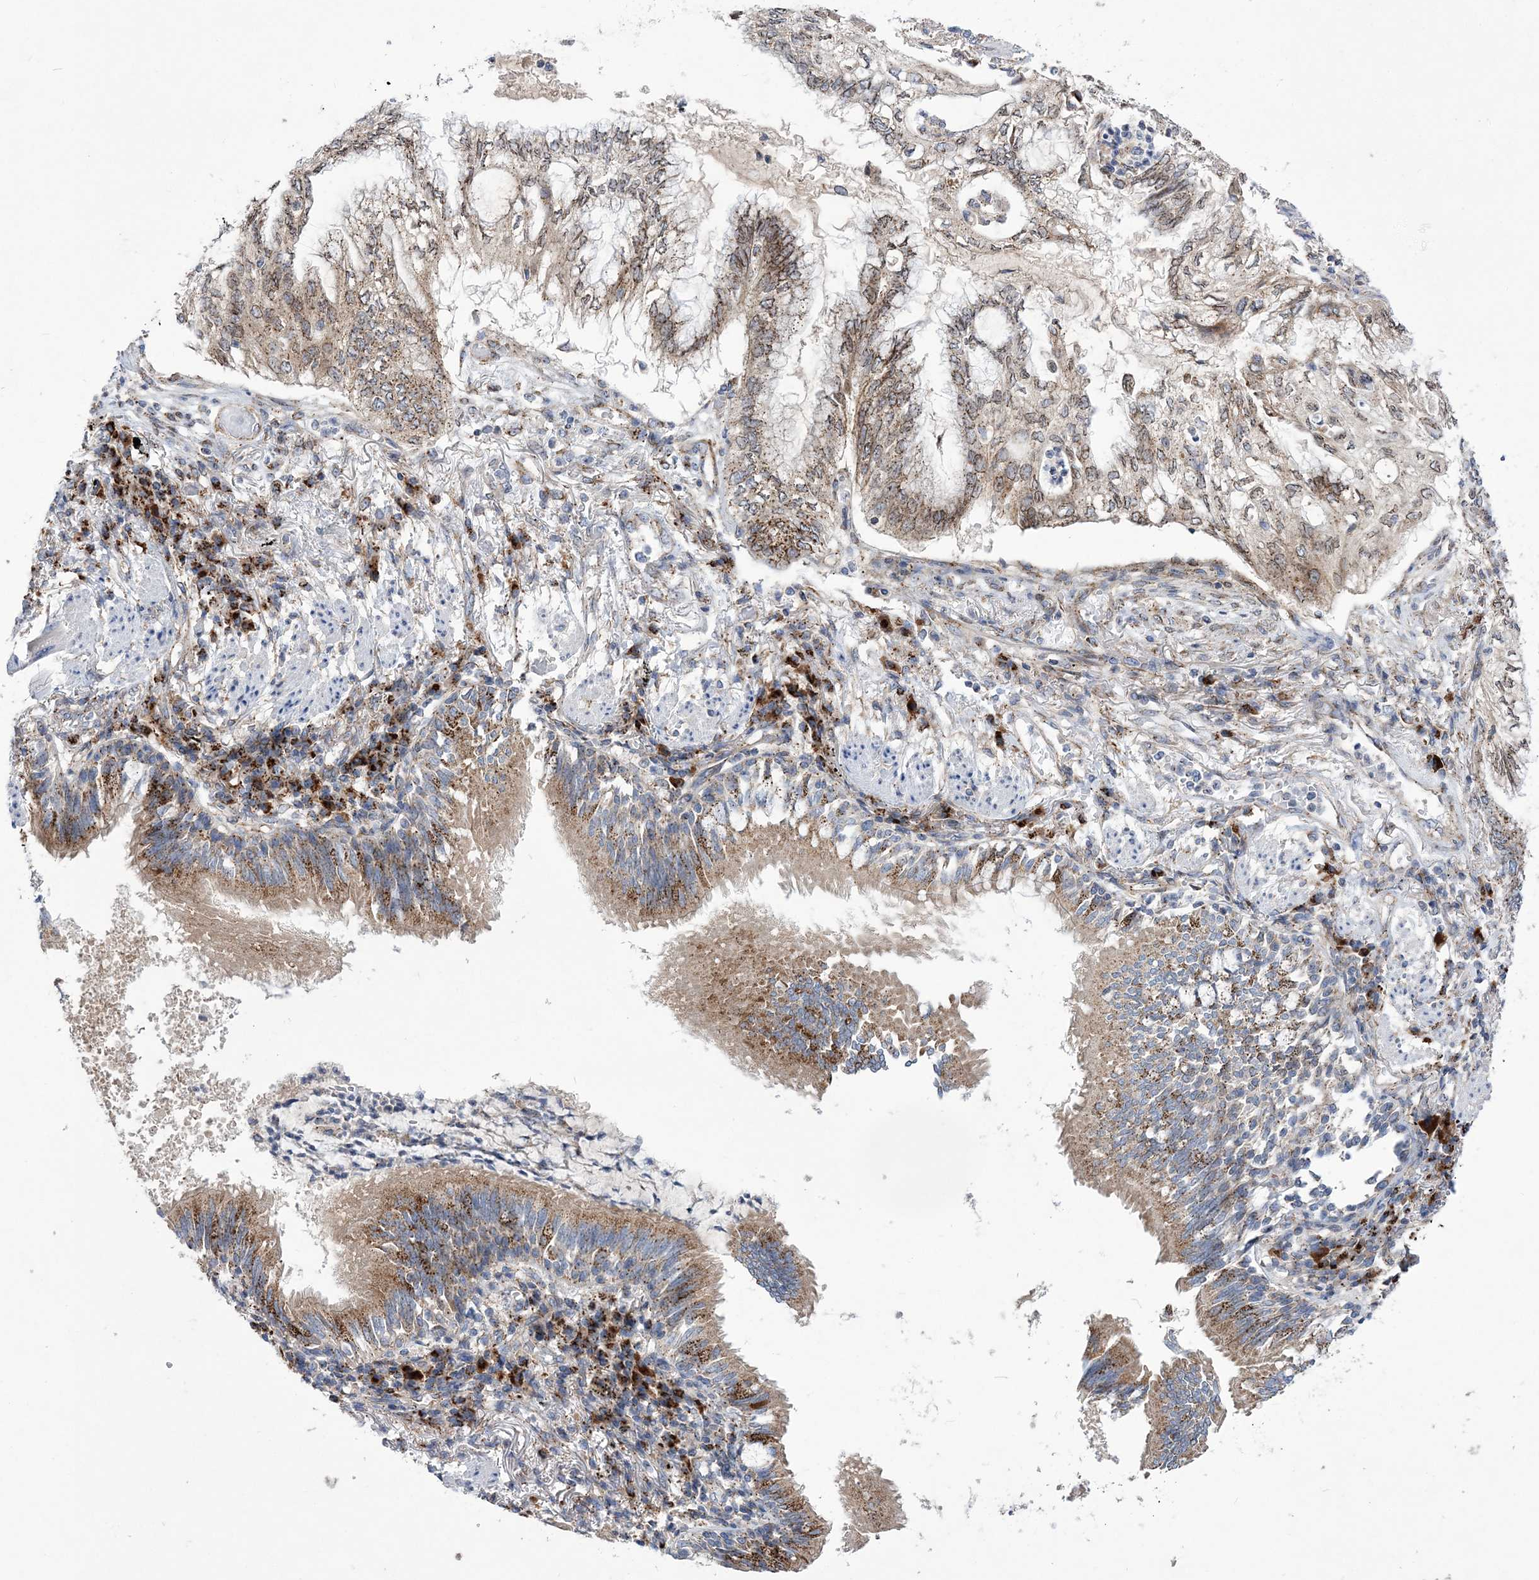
{"staining": {"intensity": "moderate", "quantity": ">75%", "location": "cytoplasmic/membranous"}, "tissue": "lung cancer", "cell_type": "Tumor cells", "image_type": "cancer", "snomed": [{"axis": "morphology", "description": "Adenocarcinoma, NOS"}, {"axis": "topography", "description": "Lung"}], "caption": "The photomicrograph exhibits a brown stain indicating the presence of a protein in the cytoplasmic/membranous of tumor cells in lung cancer.", "gene": "COPB2", "patient": {"sex": "female", "age": 70}}